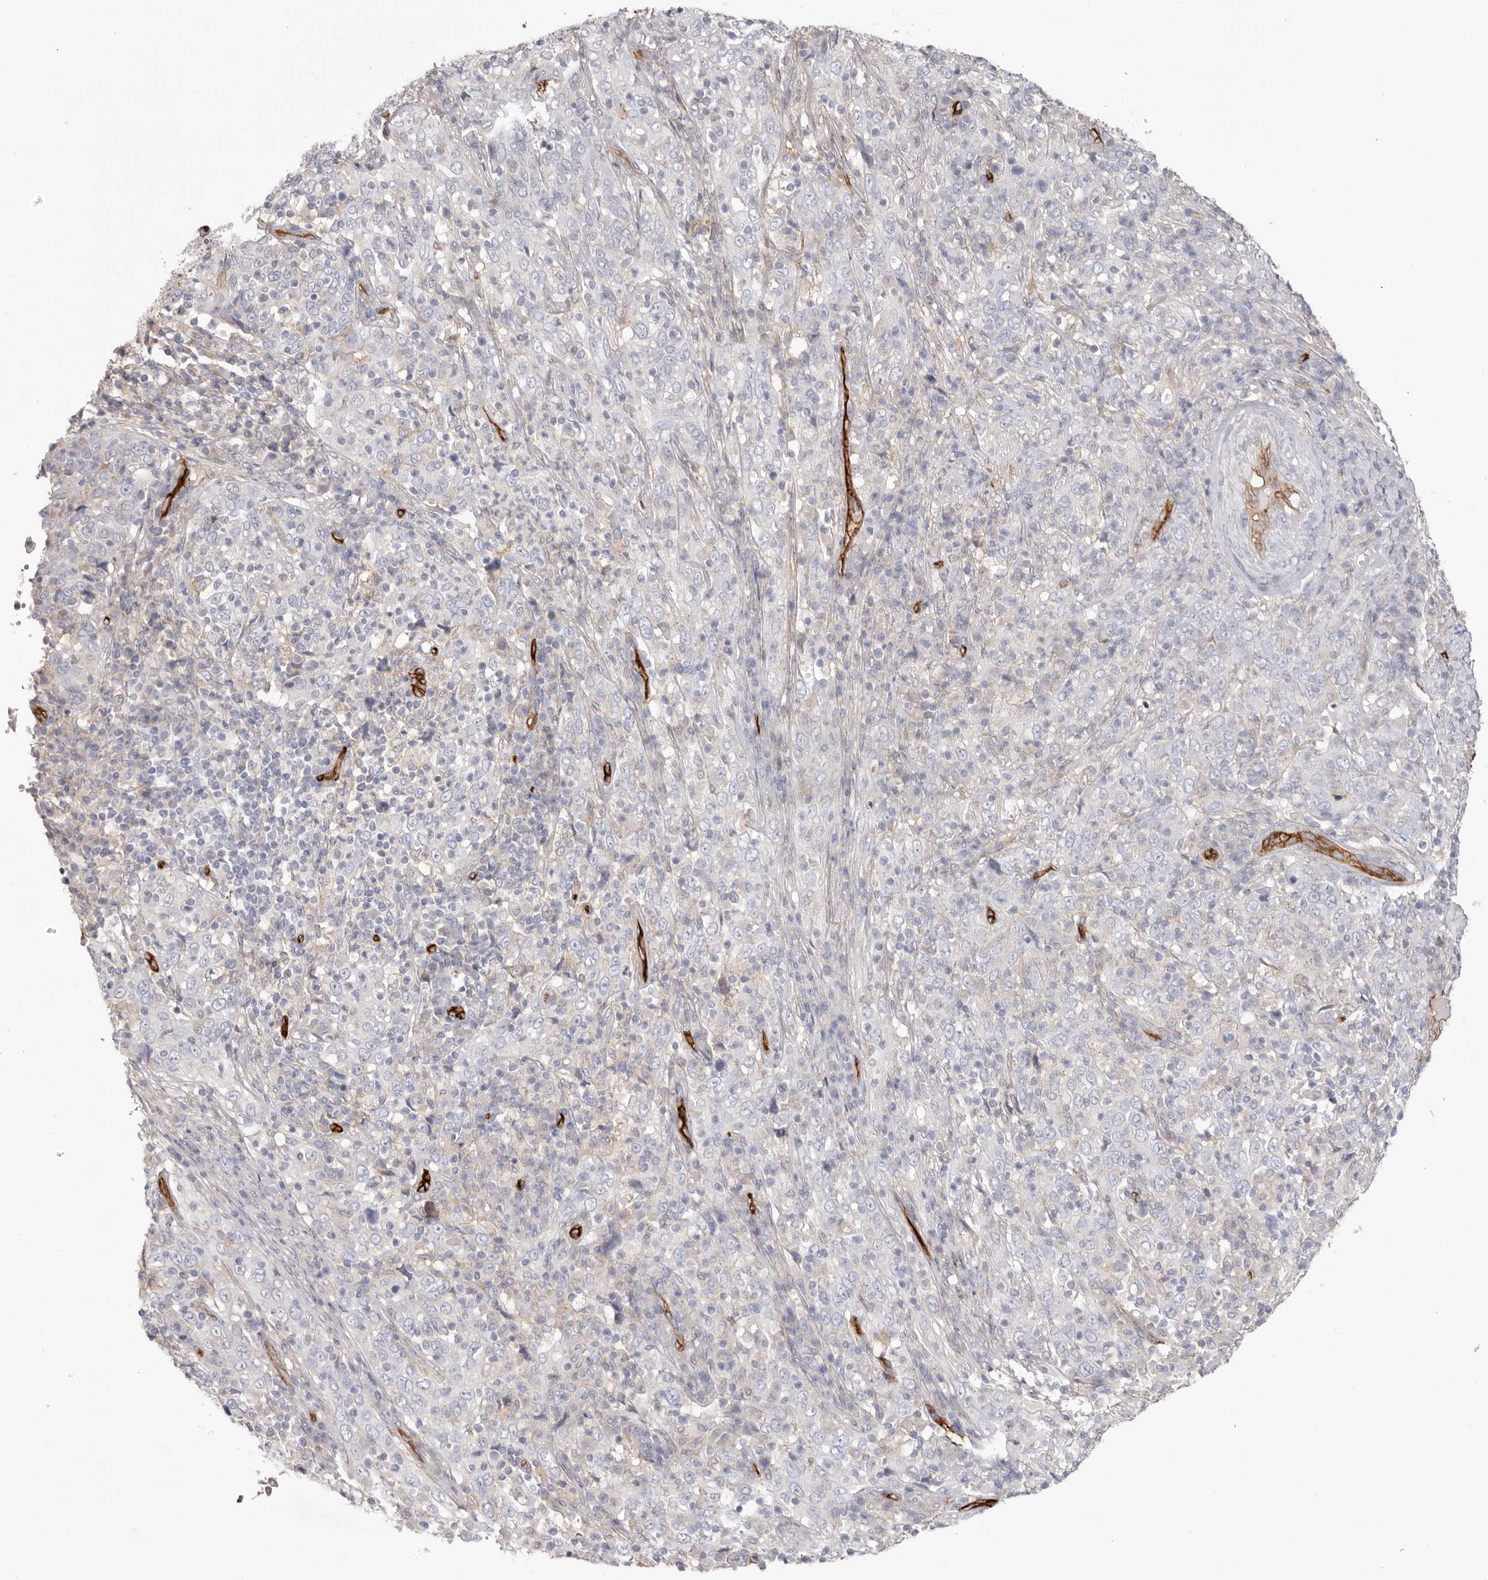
{"staining": {"intensity": "negative", "quantity": "none", "location": "none"}, "tissue": "cervical cancer", "cell_type": "Tumor cells", "image_type": "cancer", "snomed": [{"axis": "morphology", "description": "Squamous cell carcinoma, NOS"}, {"axis": "topography", "description": "Cervix"}], "caption": "DAB immunohistochemical staining of cervical squamous cell carcinoma demonstrates no significant positivity in tumor cells.", "gene": "LRRC66", "patient": {"sex": "female", "age": 46}}